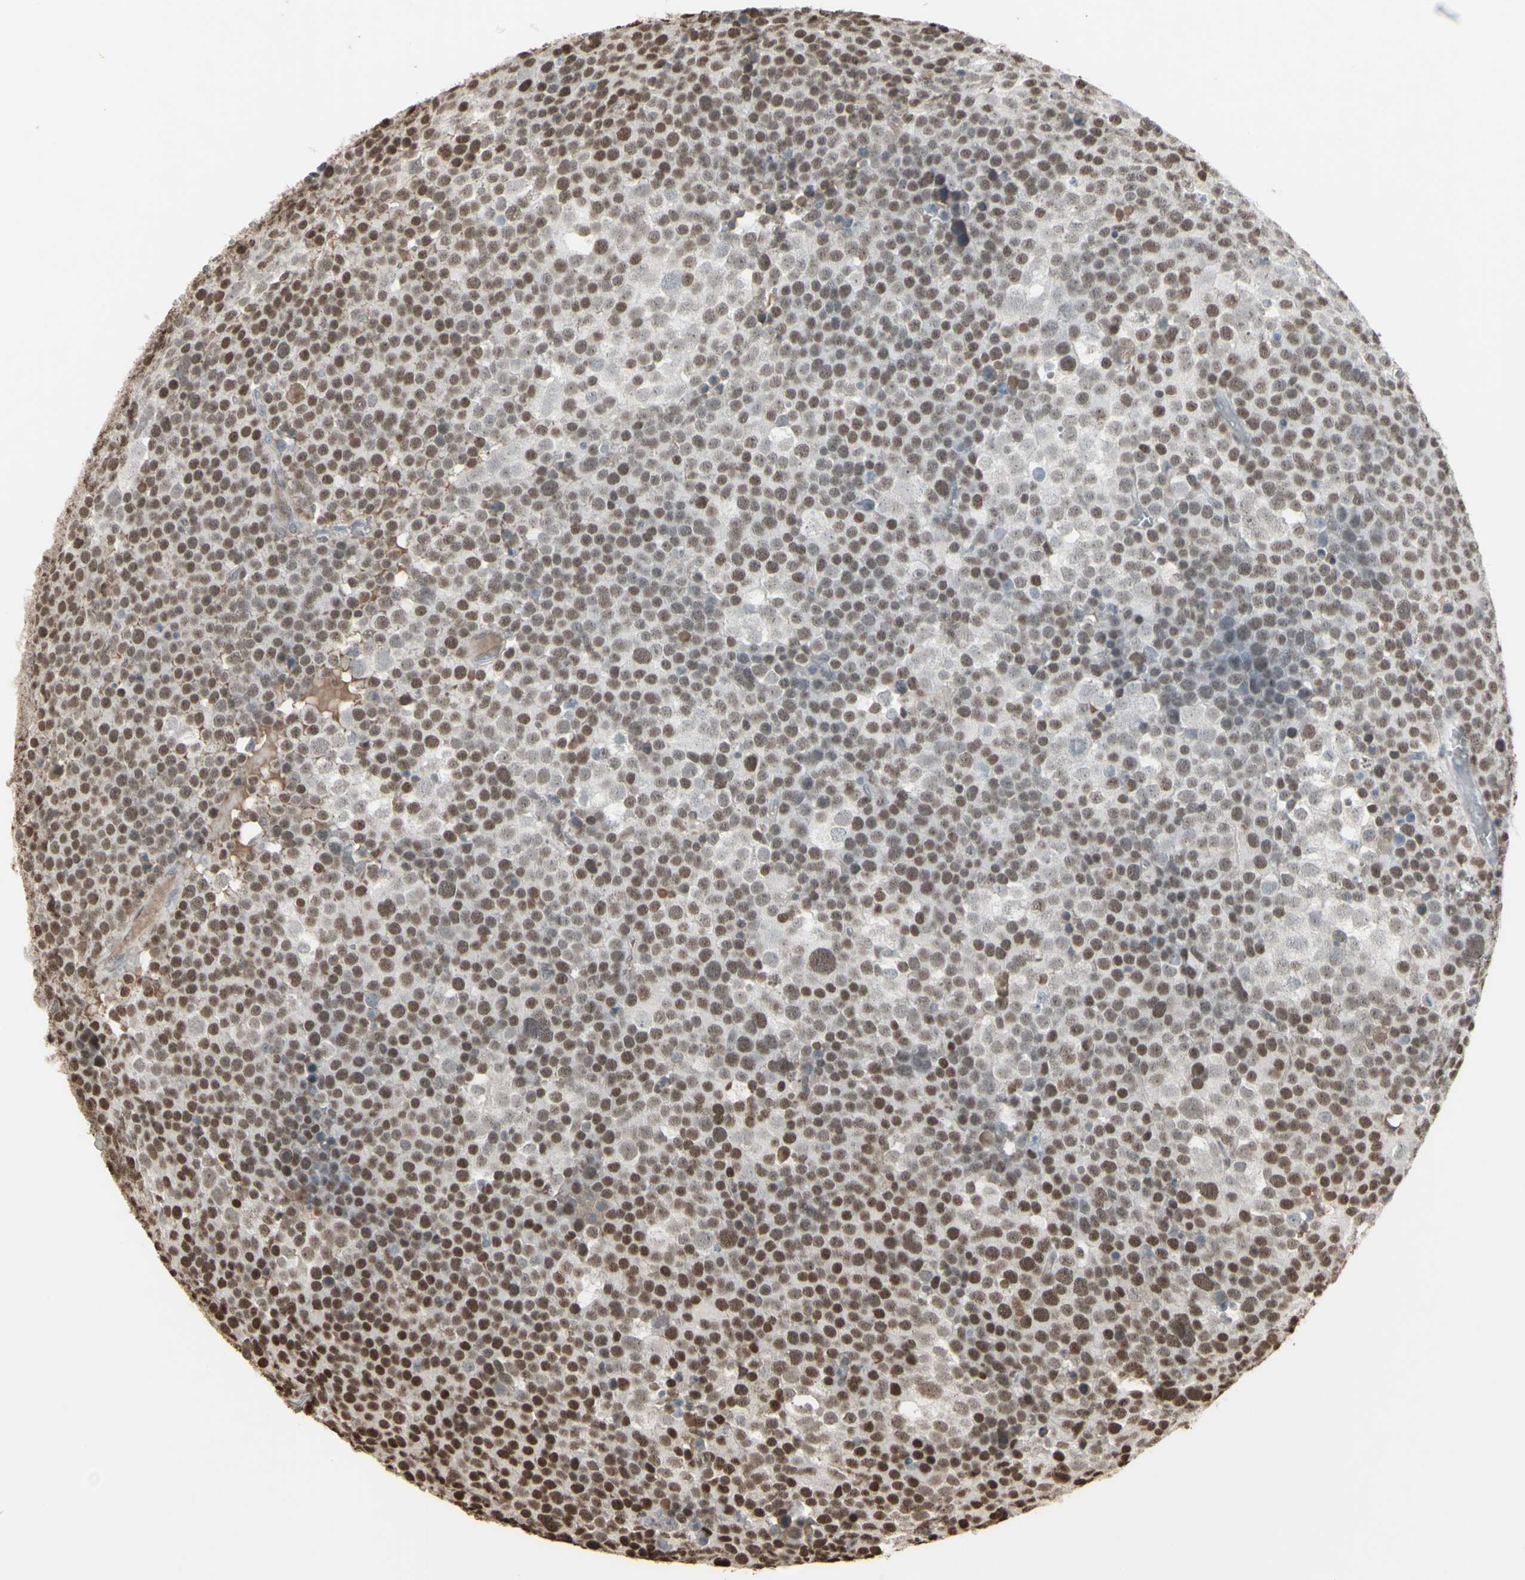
{"staining": {"intensity": "moderate", "quantity": "25%-75%", "location": "nuclear"}, "tissue": "testis cancer", "cell_type": "Tumor cells", "image_type": "cancer", "snomed": [{"axis": "morphology", "description": "Seminoma, NOS"}, {"axis": "topography", "description": "Testis"}], "caption": "A high-resolution micrograph shows immunohistochemistry (IHC) staining of testis cancer (seminoma), which demonstrates moderate nuclear expression in about 25%-75% of tumor cells.", "gene": "TRIM28", "patient": {"sex": "male", "age": 71}}